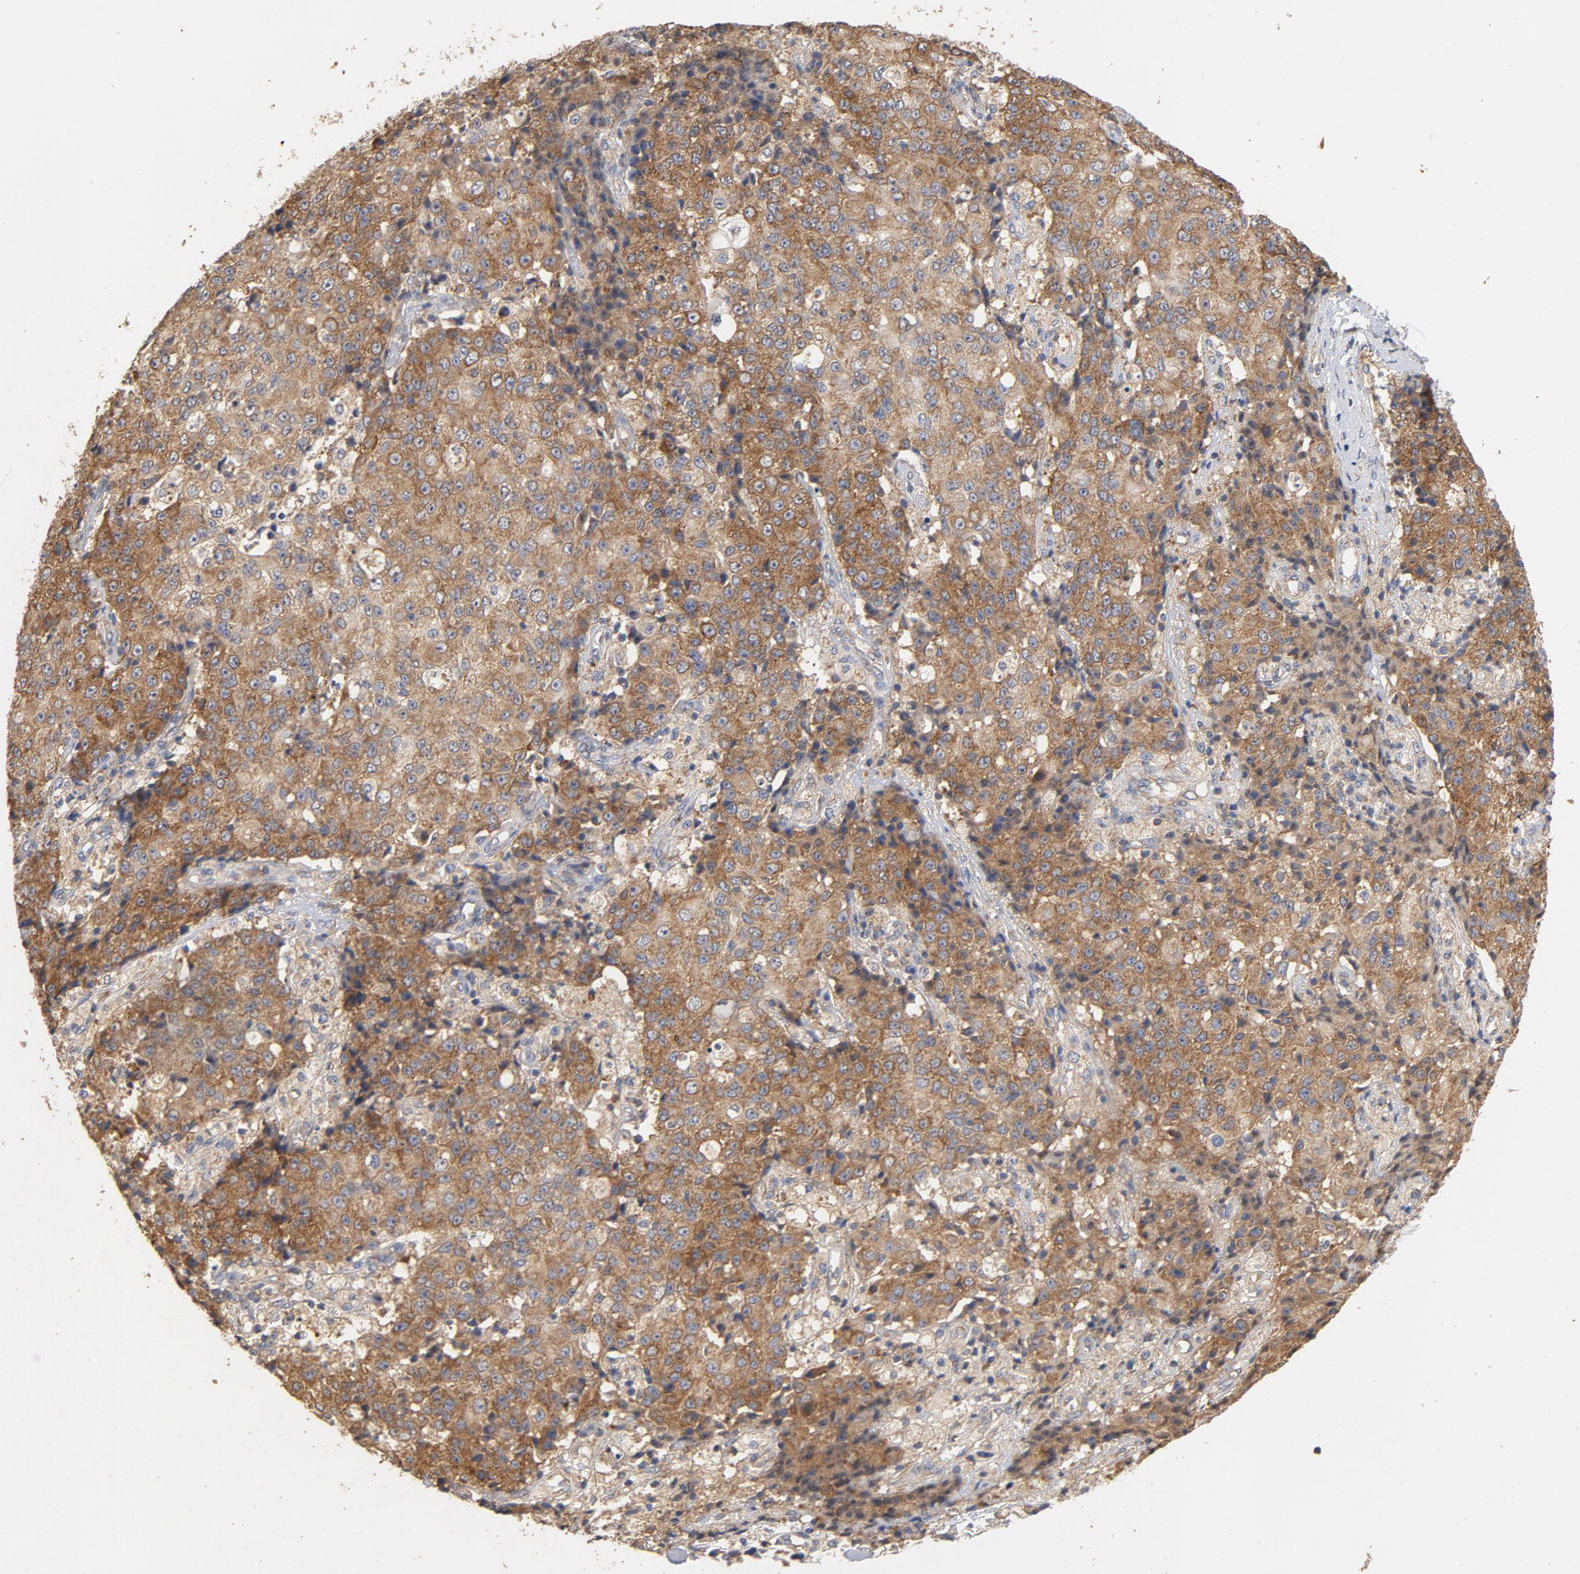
{"staining": {"intensity": "moderate", "quantity": ">75%", "location": "cytoplasmic/membranous"}, "tissue": "ovarian cancer", "cell_type": "Tumor cells", "image_type": "cancer", "snomed": [{"axis": "morphology", "description": "Carcinoma, endometroid"}, {"axis": "topography", "description": "Ovary"}], "caption": "Protein expression analysis of human ovarian cancer (endometroid carcinoma) reveals moderate cytoplasmic/membranous expression in about >75% of tumor cells.", "gene": "DDX6", "patient": {"sex": "female", "age": 42}}